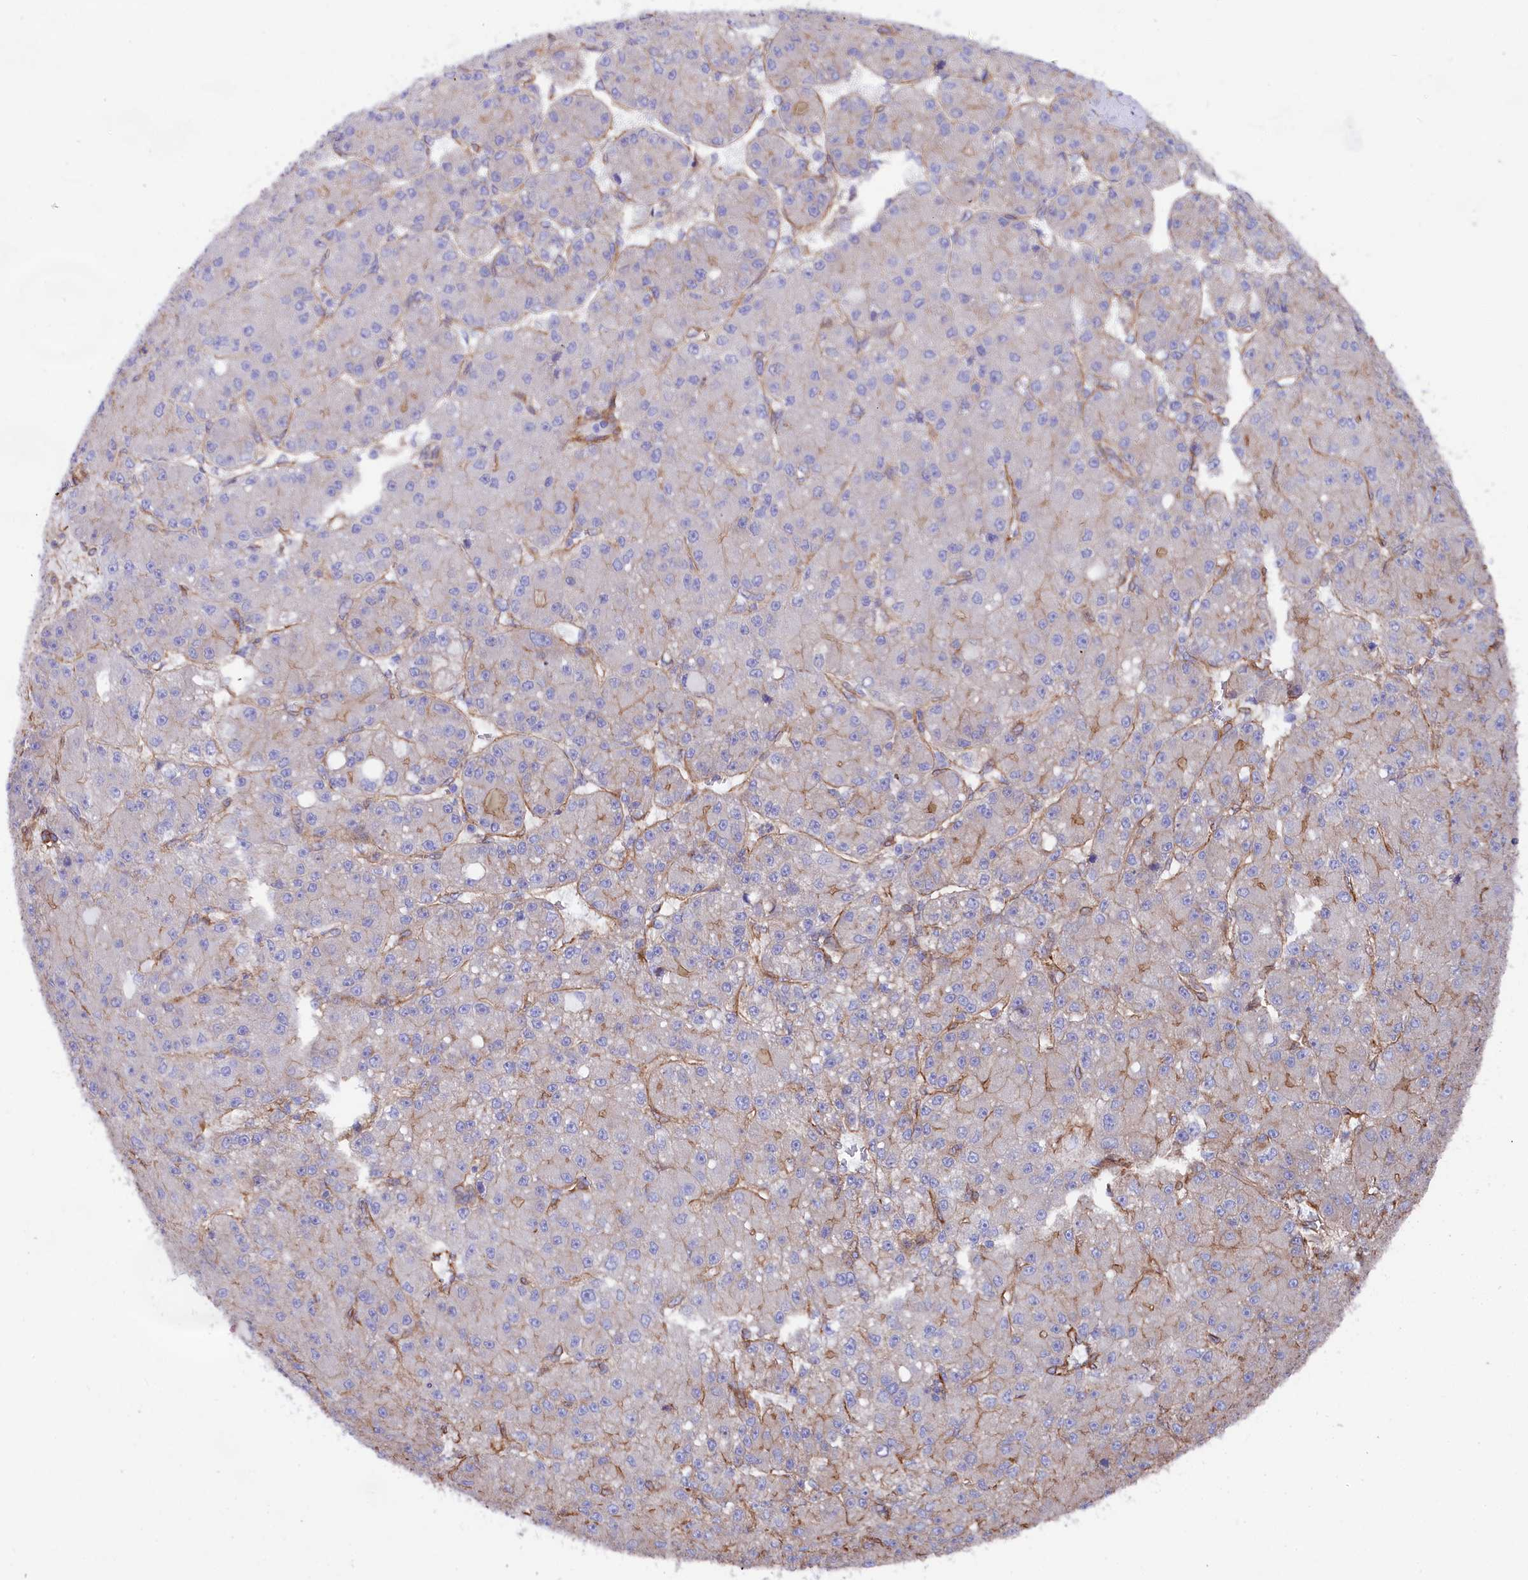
{"staining": {"intensity": "moderate", "quantity": "<25%", "location": "cytoplasmic/membranous"}, "tissue": "liver cancer", "cell_type": "Tumor cells", "image_type": "cancer", "snomed": [{"axis": "morphology", "description": "Carcinoma, Hepatocellular, NOS"}, {"axis": "topography", "description": "Liver"}], "caption": "About <25% of tumor cells in liver cancer display moderate cytoplasmic/membranous protein staining as visualized by brown immunohistochemical staining.", "gene": "TNKS1BP1", "patient": {"sex": "male", "age": 67}}